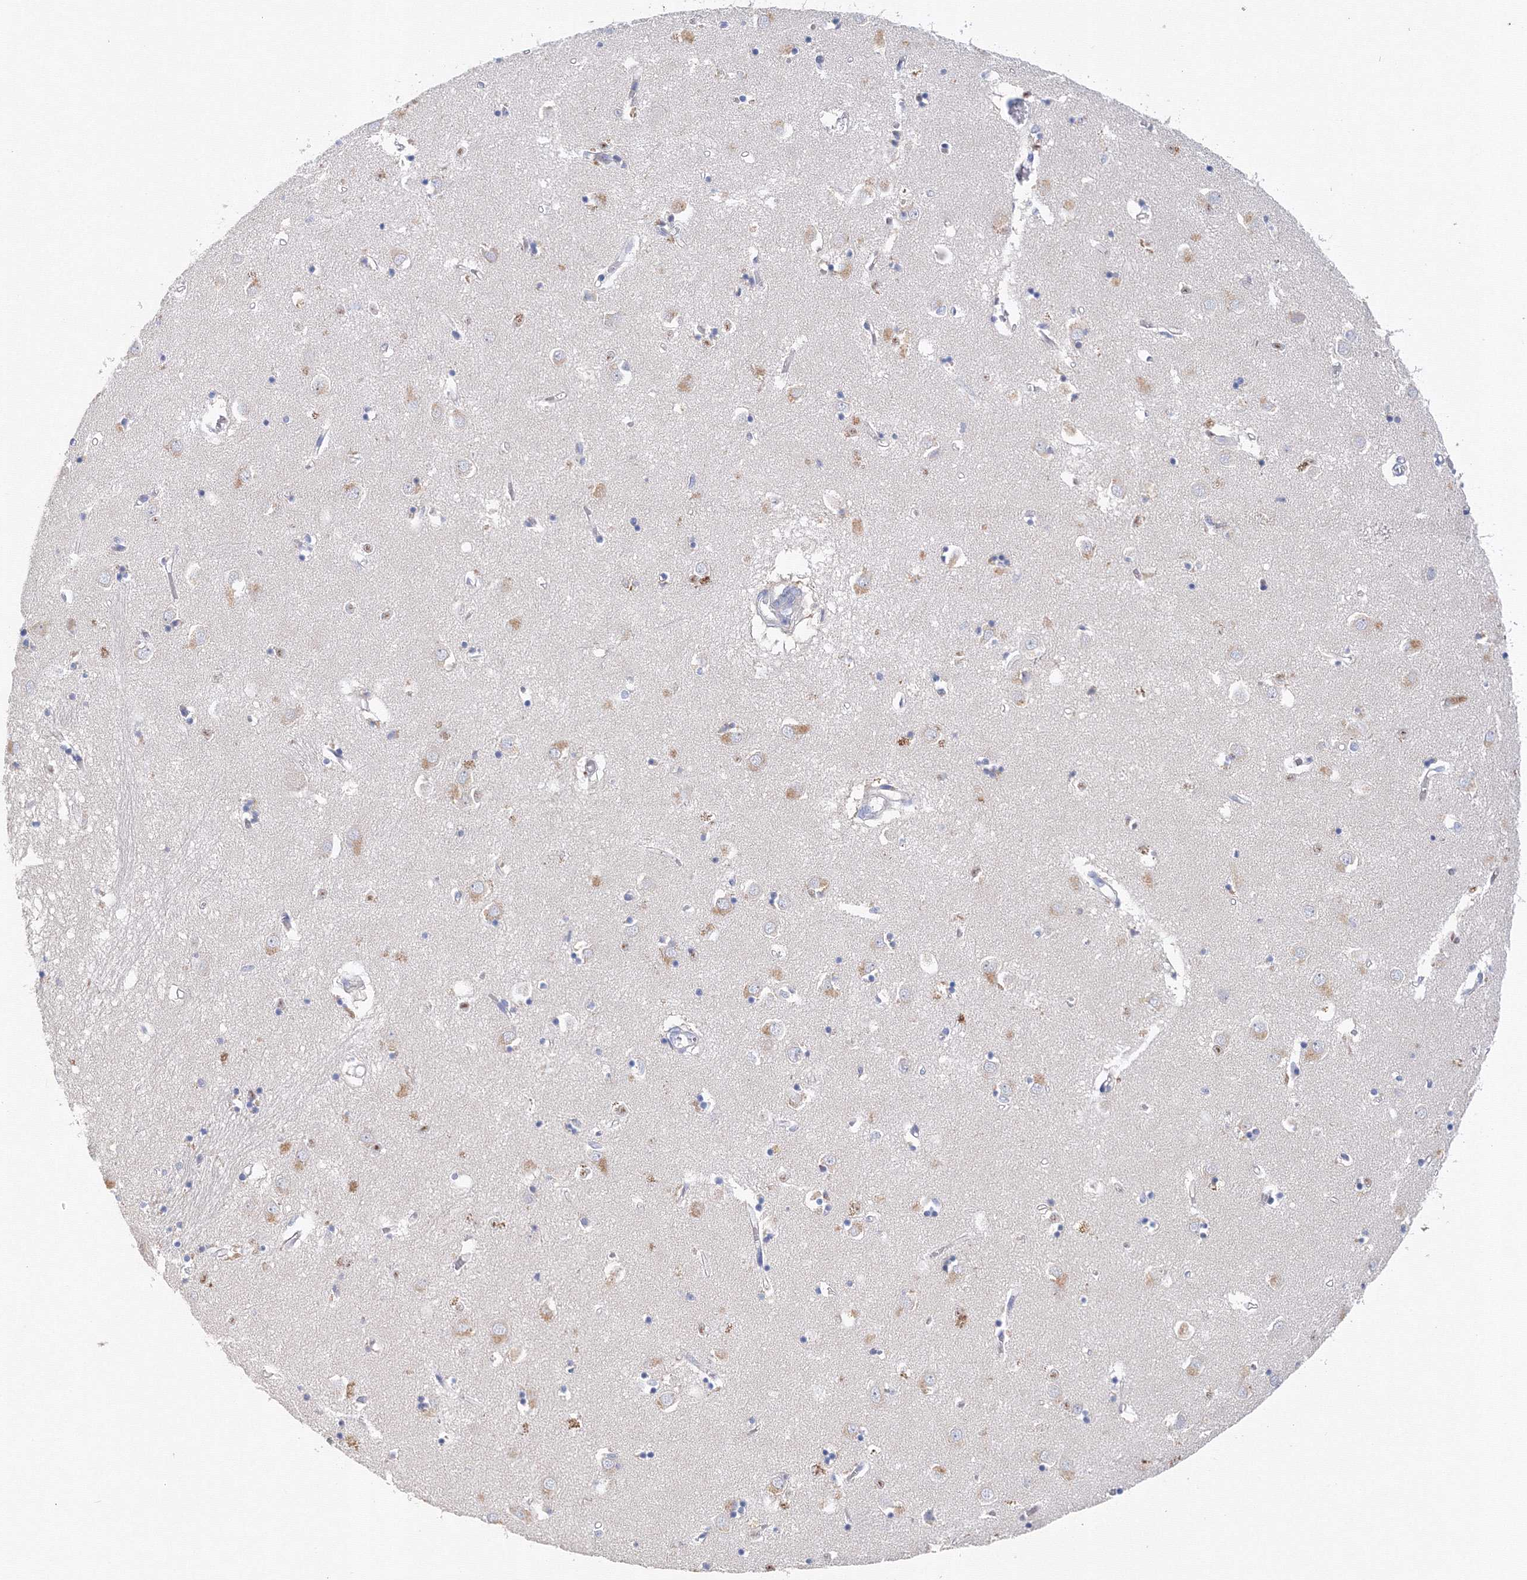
{"staining": {"intensity": "moderate", "quantity": "<25%", "location": "cytoplasmic/membranous"}, "tissue": "caudate", "cell_type": "Glial cells", "image_type": "normal", "snomed": [{"axis": "morphology", "description": "Normal tissue, NOS"}, {"axis": "topography", "description": "Lateral ventricle wall"}], "caption": "Immunohistochemical staining of benign caudate demonstrates low levels of moderate cytoplasmic/membranous expression in about <25% of glial cells. (Brightfield microscopy of DAB IHC at high magnification).", "gene": "DIS3L2", "patient": {"sex": "male", "age": 70}}